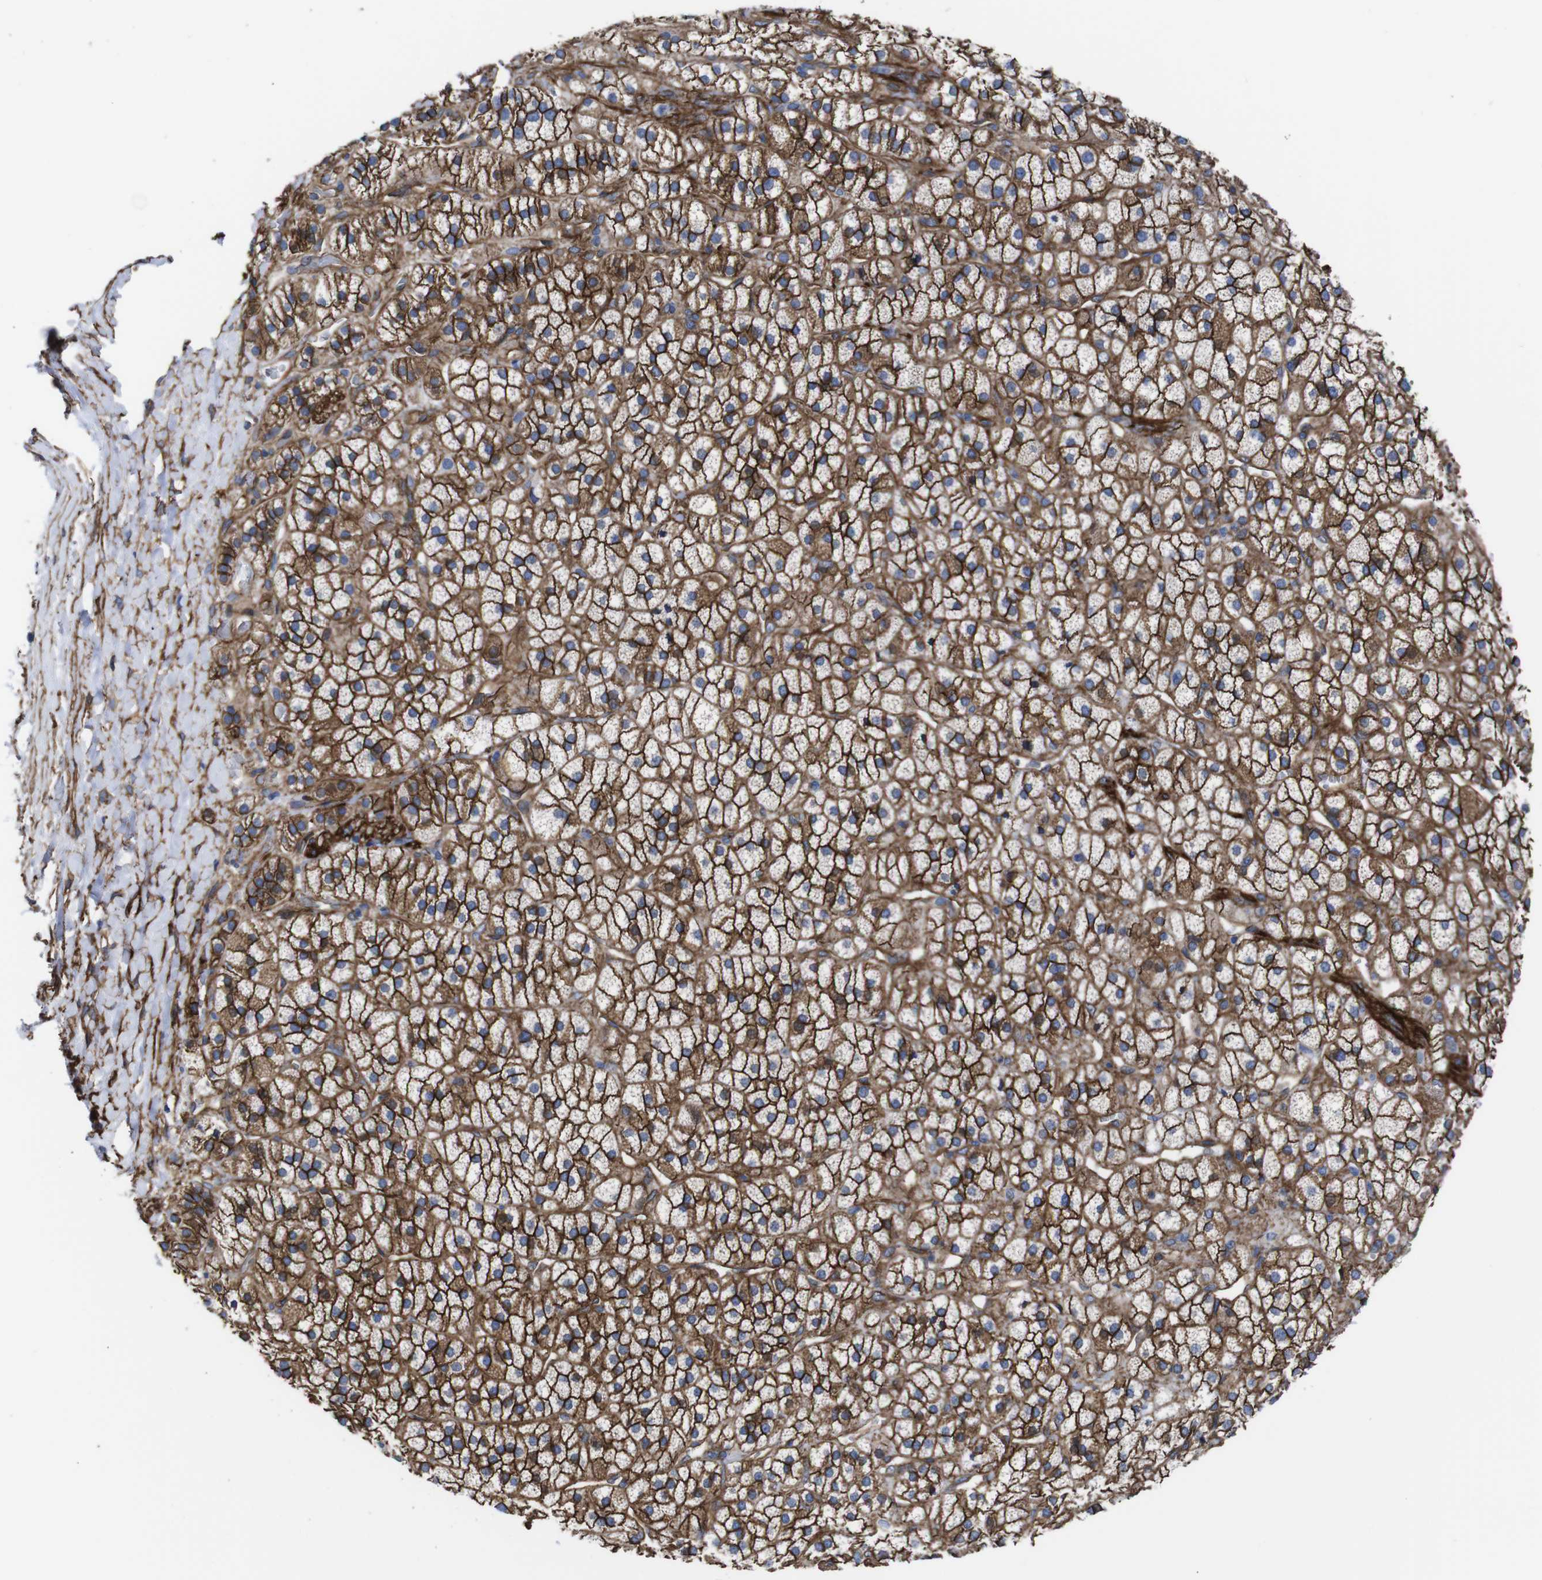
{"staining": {"intensity": "strong", "quantity": ">75%", "location": "cytoplasmic/membranous"}, "tissue": "adrenal gland", "cell_type": "Glandular cells", "image_type": "normal", "snomed": [{"axis": "morphology", "description": "Normal tissue, NOS"}, {"axis": "topography", "description": "Adrenal gland"}], "caption": "An immunohistochemistry (IHC) photomicrograph of benign tissue is shown. Protein staining in brown labels strong cytoplasmic/membranous positivity in adrenal gland within glandular cells. (DAB IHC with brightfield microscopy, high magnification).", "gene": "SPTBN1", "patient": {"sex": "male", "age": 56}}